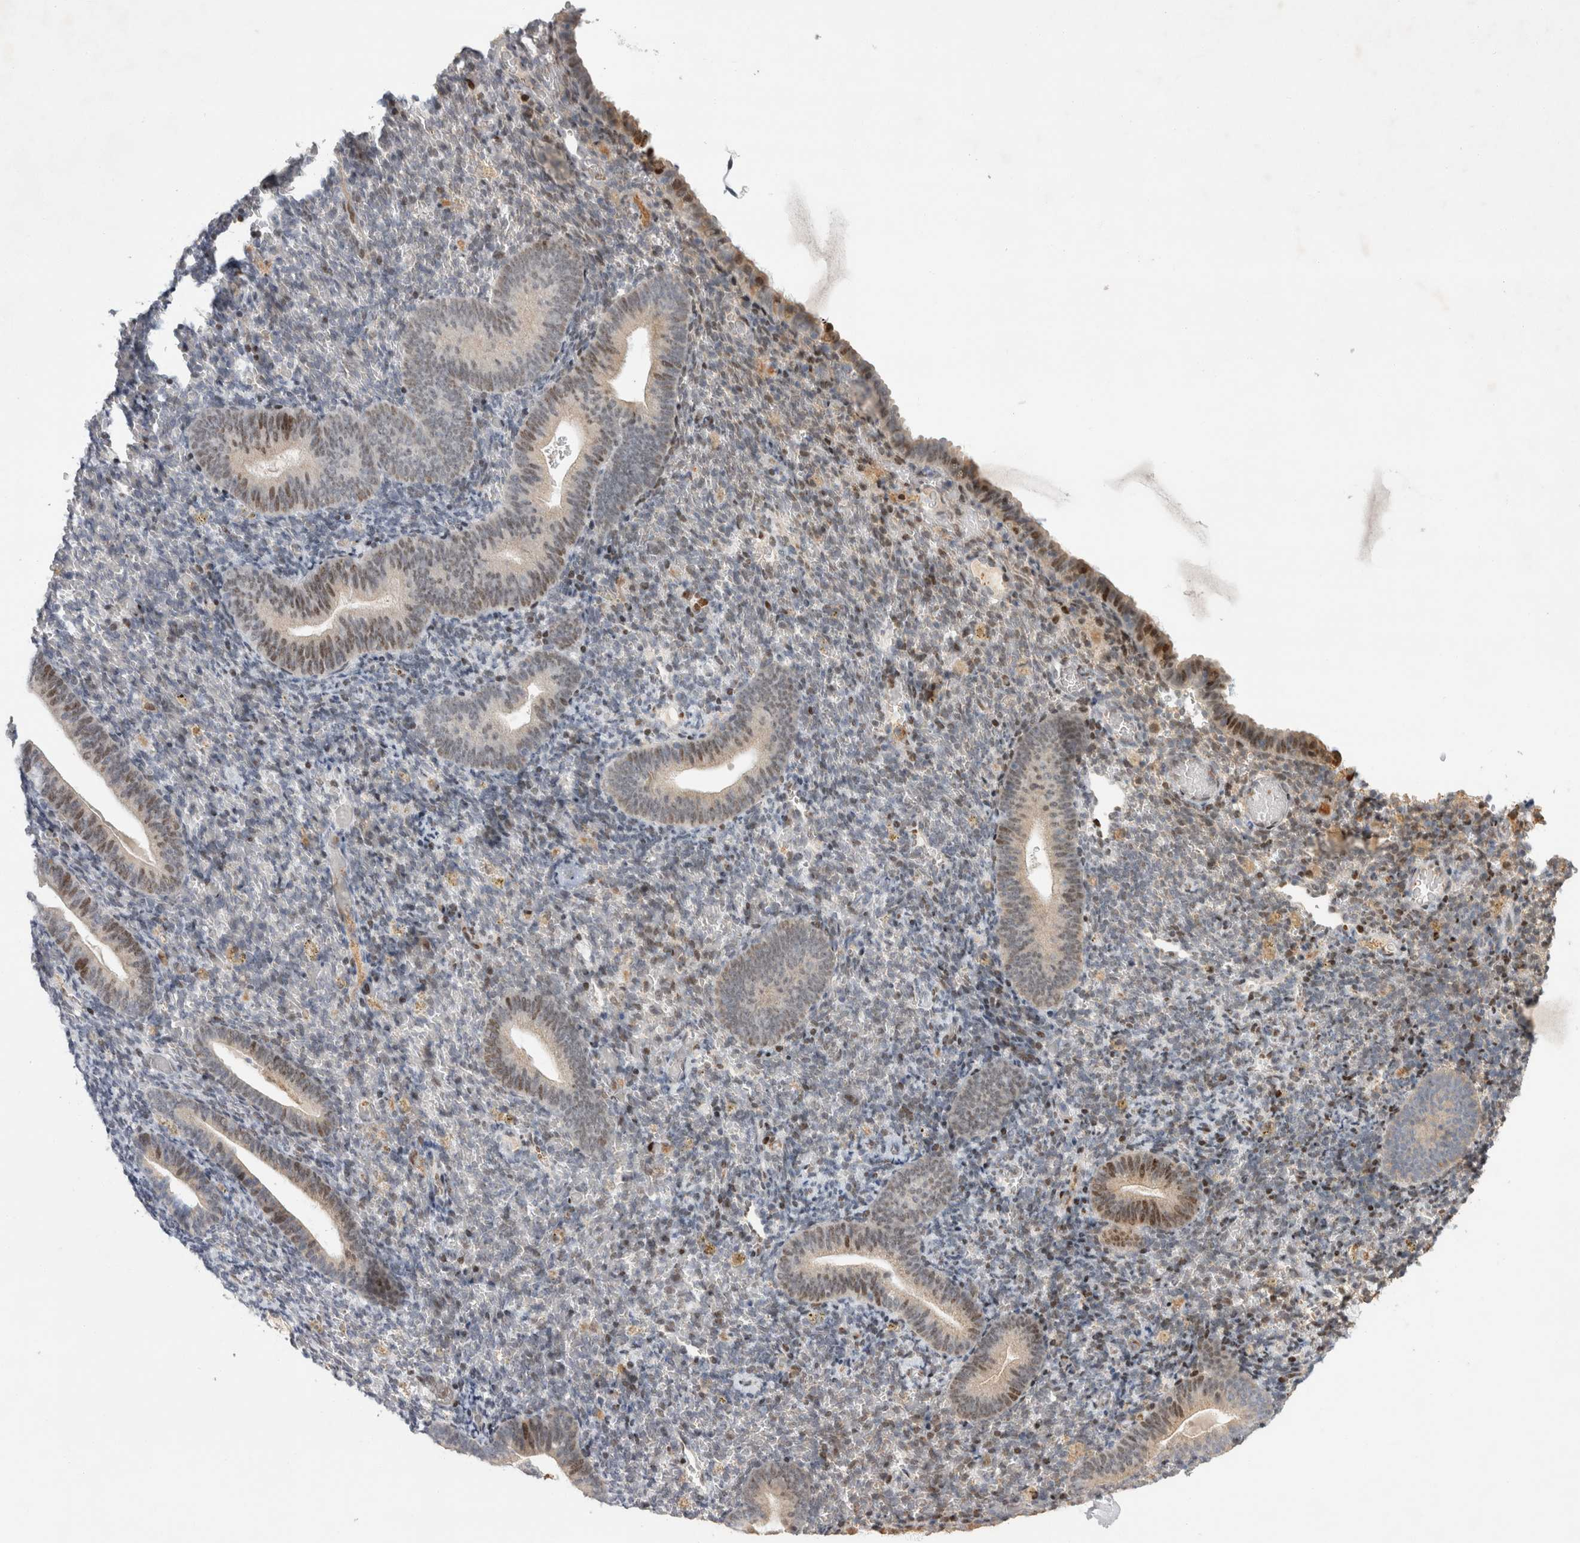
{"staining": {"intensity": "moderate", "quantity": "<25%", "location": "nuclear"}, "tissue": "endometrium", "cell_type": "Cells in endometrial stroma", "image_type": "normal", "snomed": [{"axis": "morphology", "description": "Normal tissue, NOS"}, {"axis": "topography", "description": "Endometrium"}], "caption": "The immunohistochemical stain labels moderate nuclear expression in cells in endometrial stroma of normal endometrium. (Stains: DAB in brown, nuclei in blue, Microscopy: brightfield microscopy at high magnification).", "gene": "C8orf58", "patient": {"sex": "female", "age": 51}}